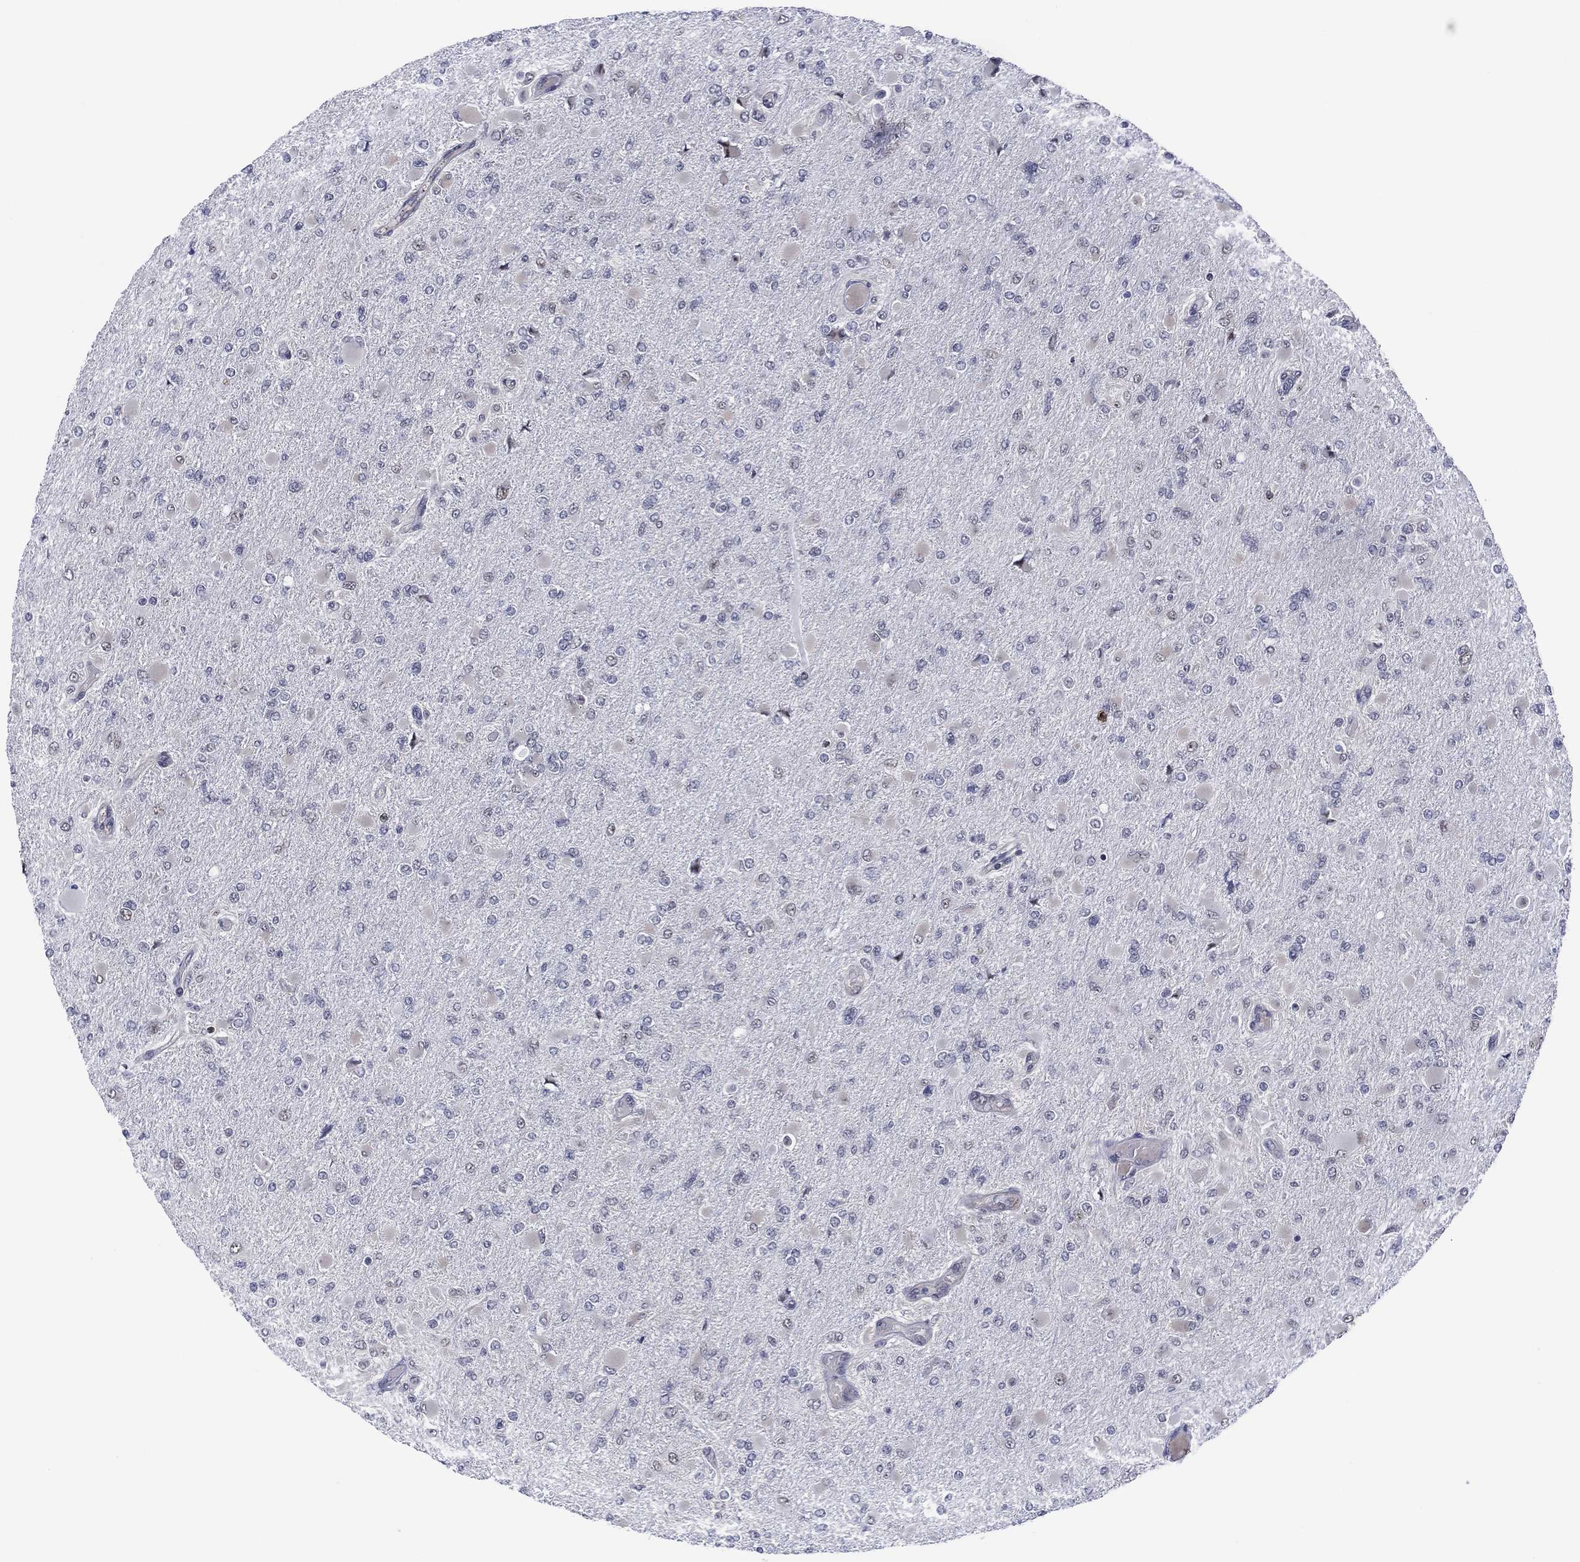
{"staining": {"intensity": "negative", "quantity": "none", "location": "none"}, "tissue": "glioma", "cell_type": "Tumor cells", "image_type": "cancer", "snomed": [{"axis": "morphology", "description": "Glioma, malignant, High grade"}, {"axis": "topography", "description": "Cerebral cortex"}], "caption": "An image of human malignant glioma (high-grade) is negative for staining in tumor cells.", "gene": "DPP4", "patient": {"sex": "female", "age": 36}}